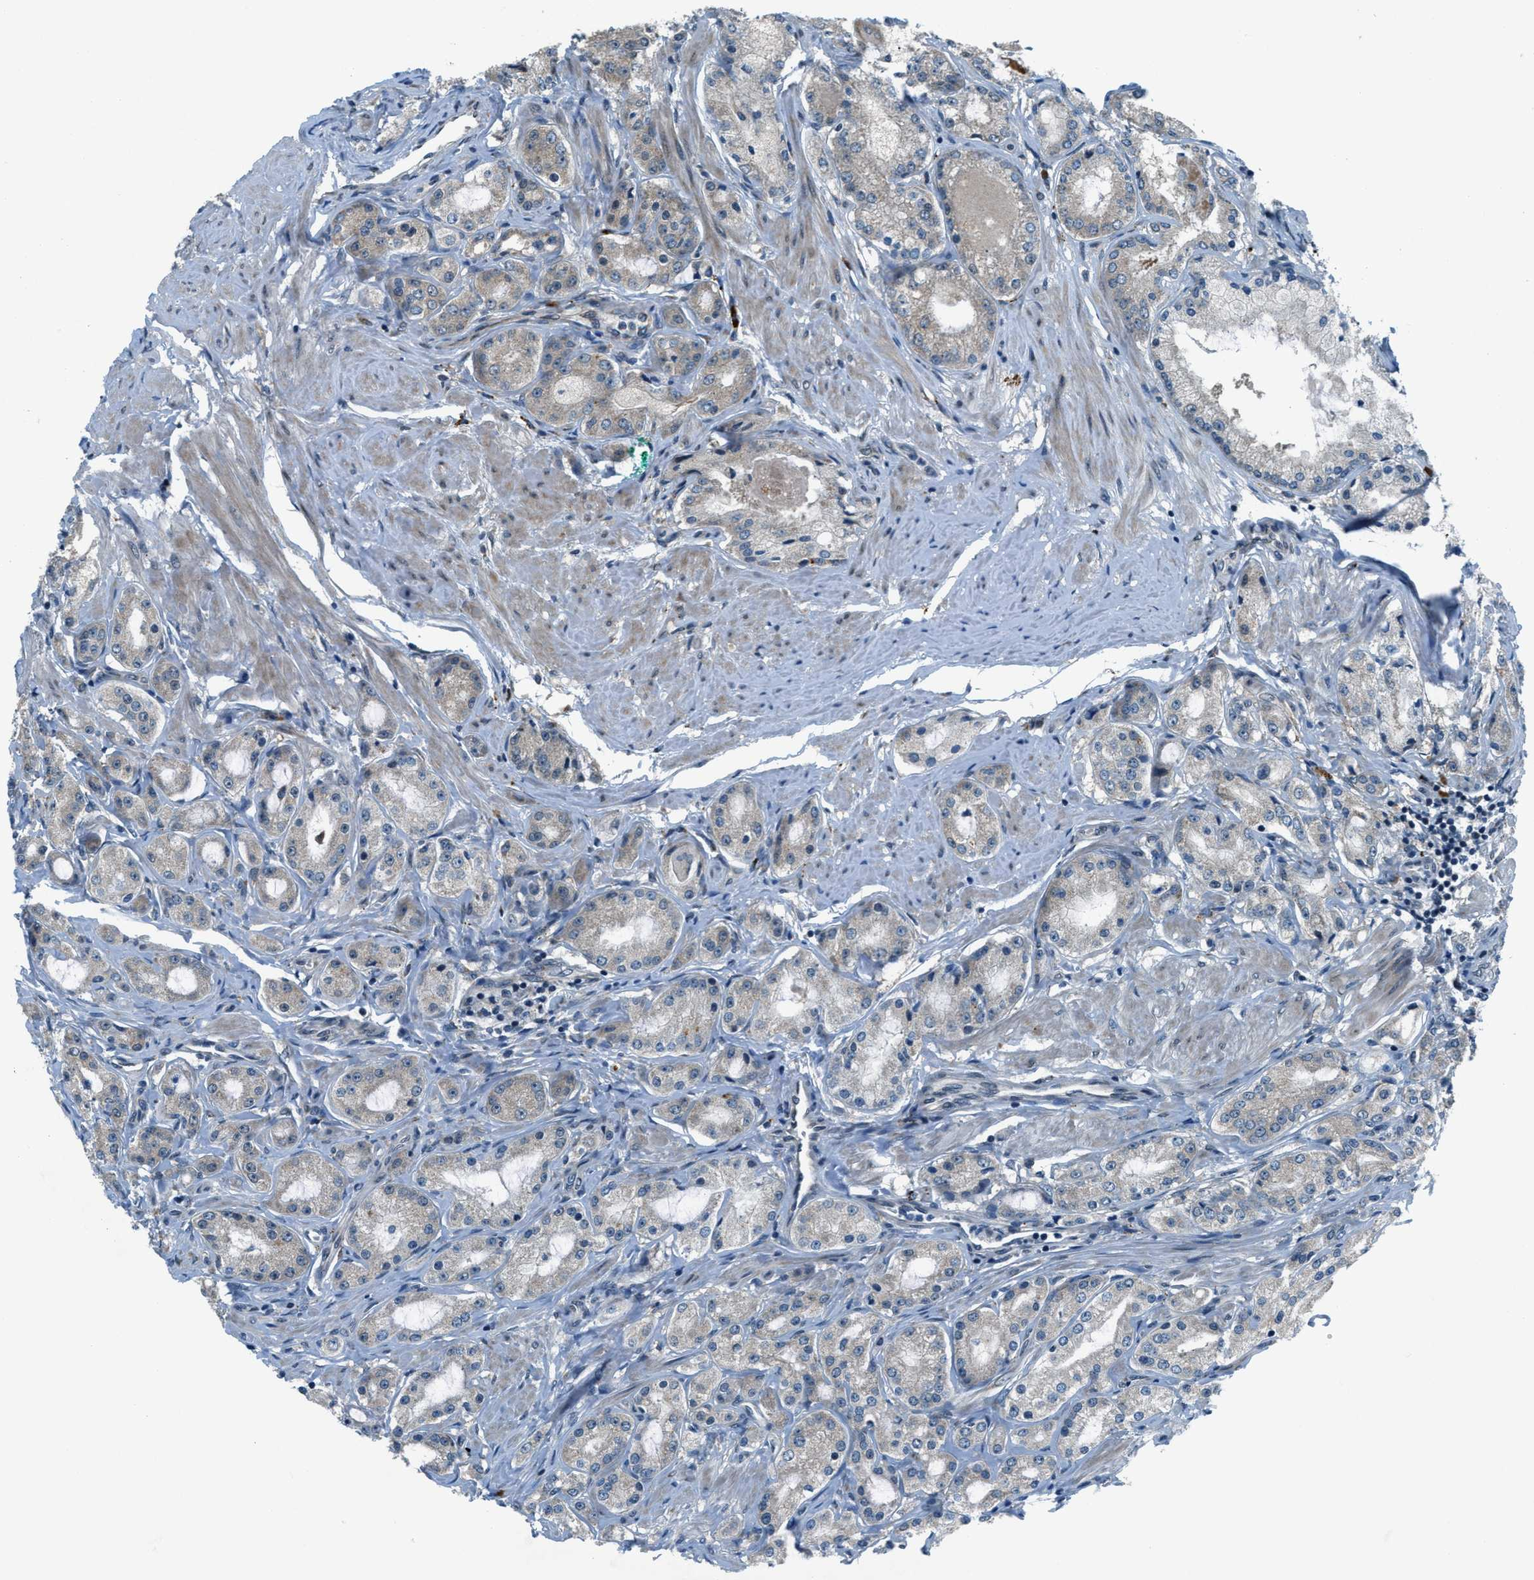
{"staining": {"intensity": "weak", "quantity": "<25%", "location": "cytoplasmic/membranous"}, "tissue": "prostate cancer", "cell_type": "Tumor cells", "image_type": "cancer", "snomed": [{"axis": "morphology", "description": "Adenocarcinoma, Low grade"}, {"axis": "topography", "description": "Prostate"}], "caption": "Protein analysis of prostate cancer reveals no significant positivity in tumor cells.", "gene": "GINM1", "patient": {"sex": "male", "age": 63}}